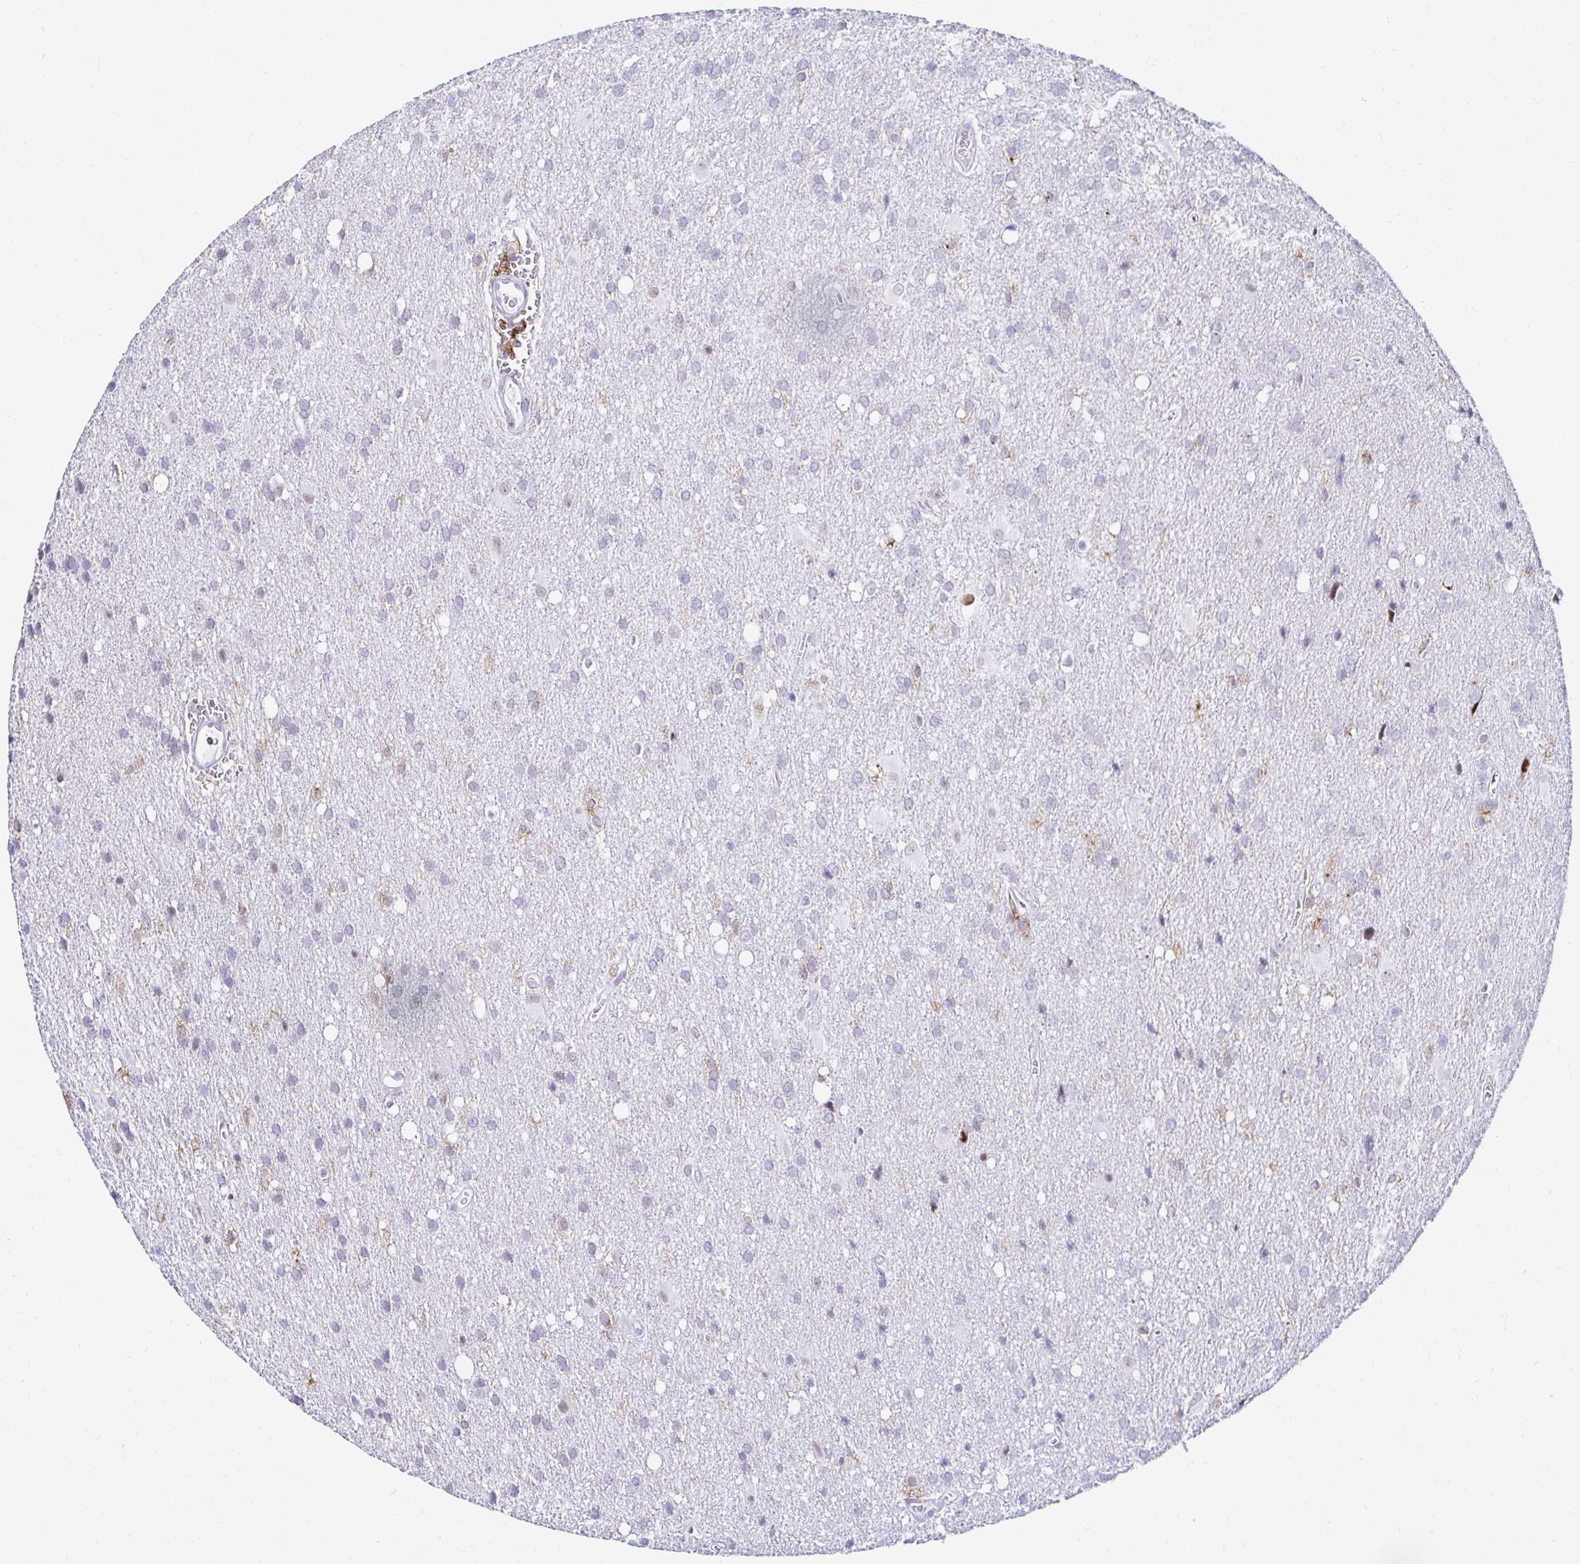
{"staining": {"intensity": "negative", "quantity": "none", "location": "none"}, "tissue": "glioma", "cell_type": "Tumor cells", "image_type": "cancer", "snomed": [{"axis": "morphology", "description": "Glioma, malignant, Low grade"}, {"axis": "topography", "description": "Brain"}], "caption": "There is no significant staining in tumor cells of malignant glioma (low-grade).", "gene": "CYBB", "patient": {"sex": "male", "age": 66}}